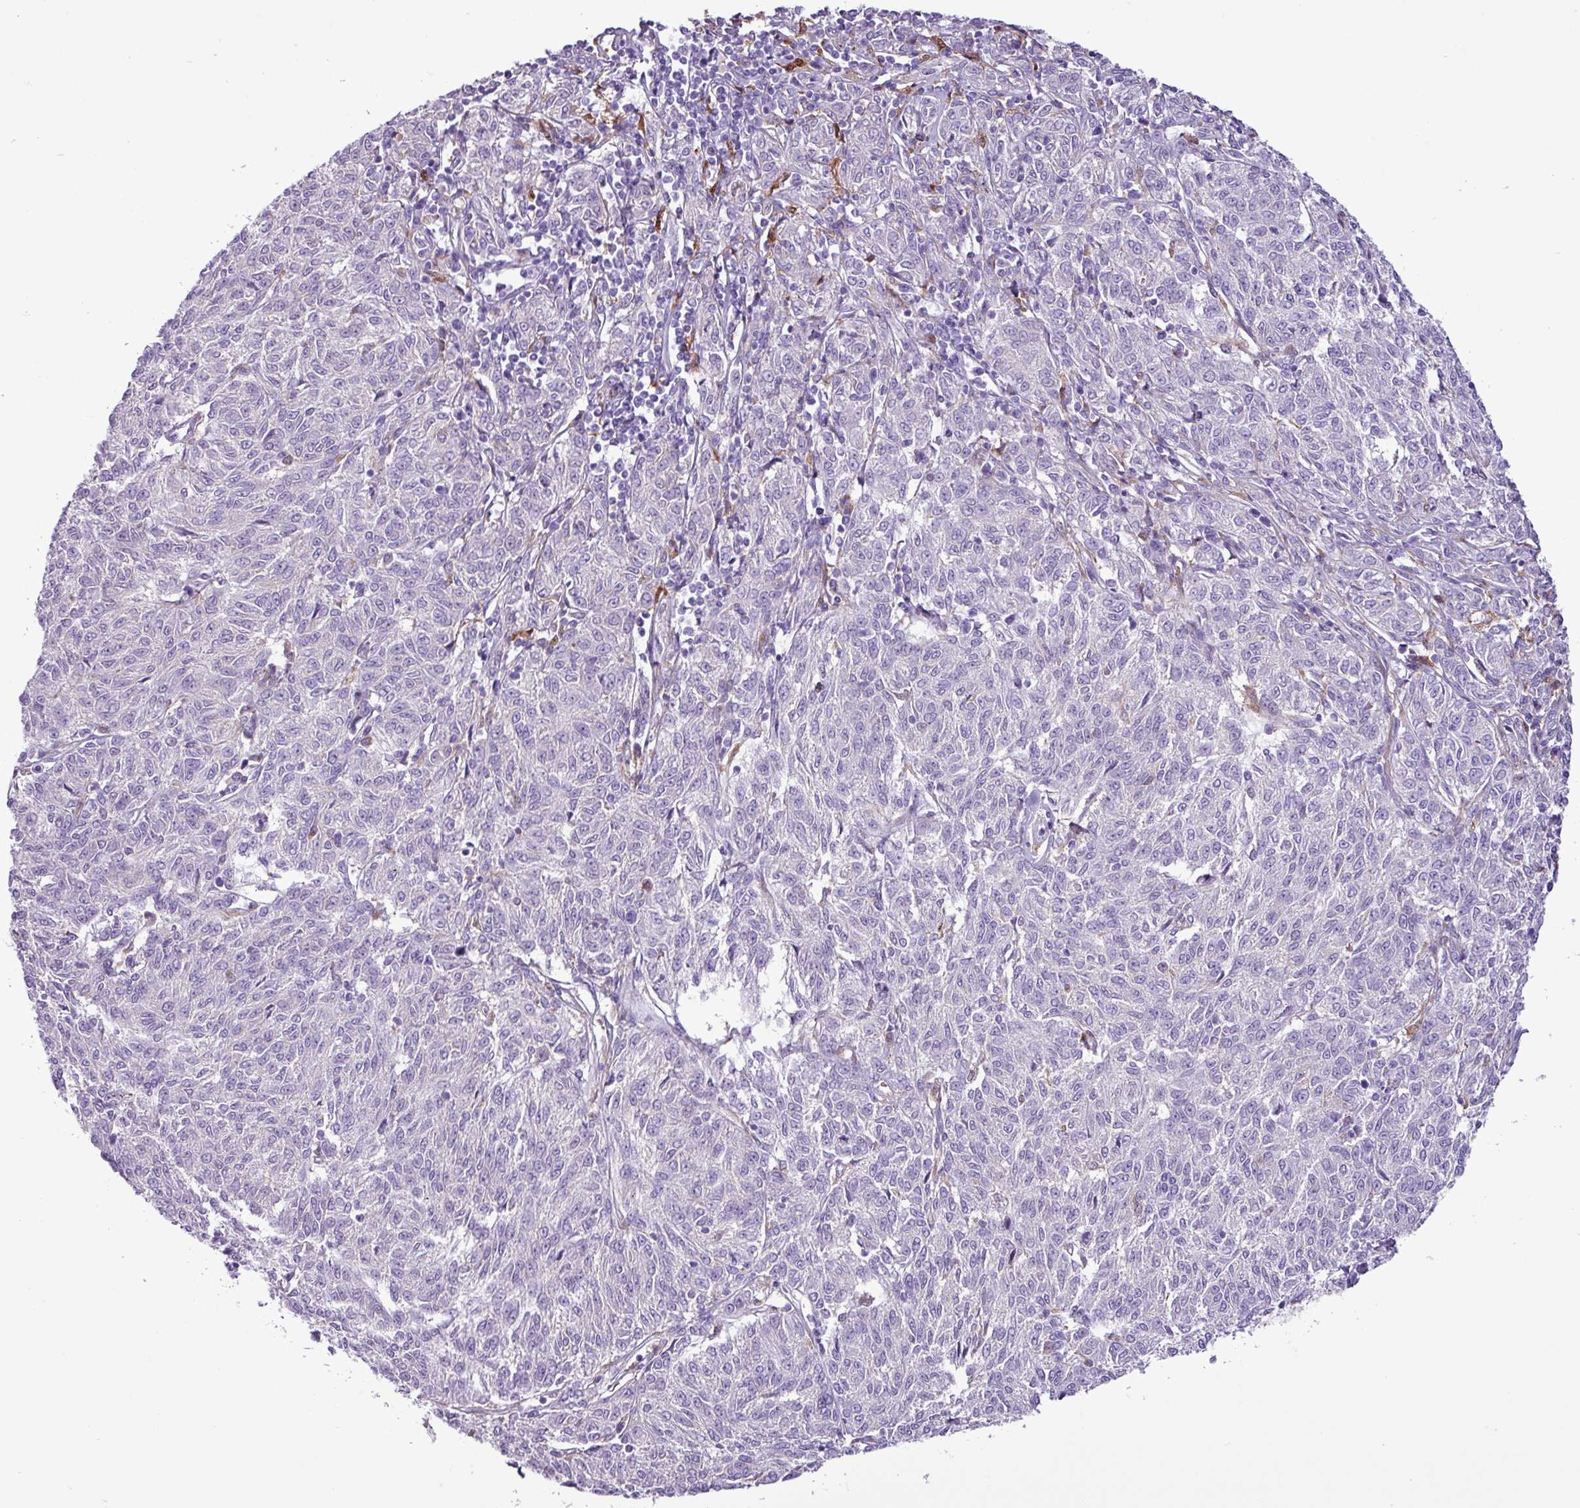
{"staining": {"intensity": "negative", "quantity": "none", "location": "none"}, "tissue": "melanoma", "cell_type": "Tumor cells", "image_type": "cancer", "snomed": [{"axis": "morphology", "description": "Malignant melanoma, NOS"}, {"axis": "topography", "description": "Skin"}], "caption": "Immunohistochemistry of human malignant melanoma shows no expression in tumor cells. (IHC, brightfield microscopy, high magnification).", "gene": "TMEM200C", "patient": {"sex": "female", "age": 72}}